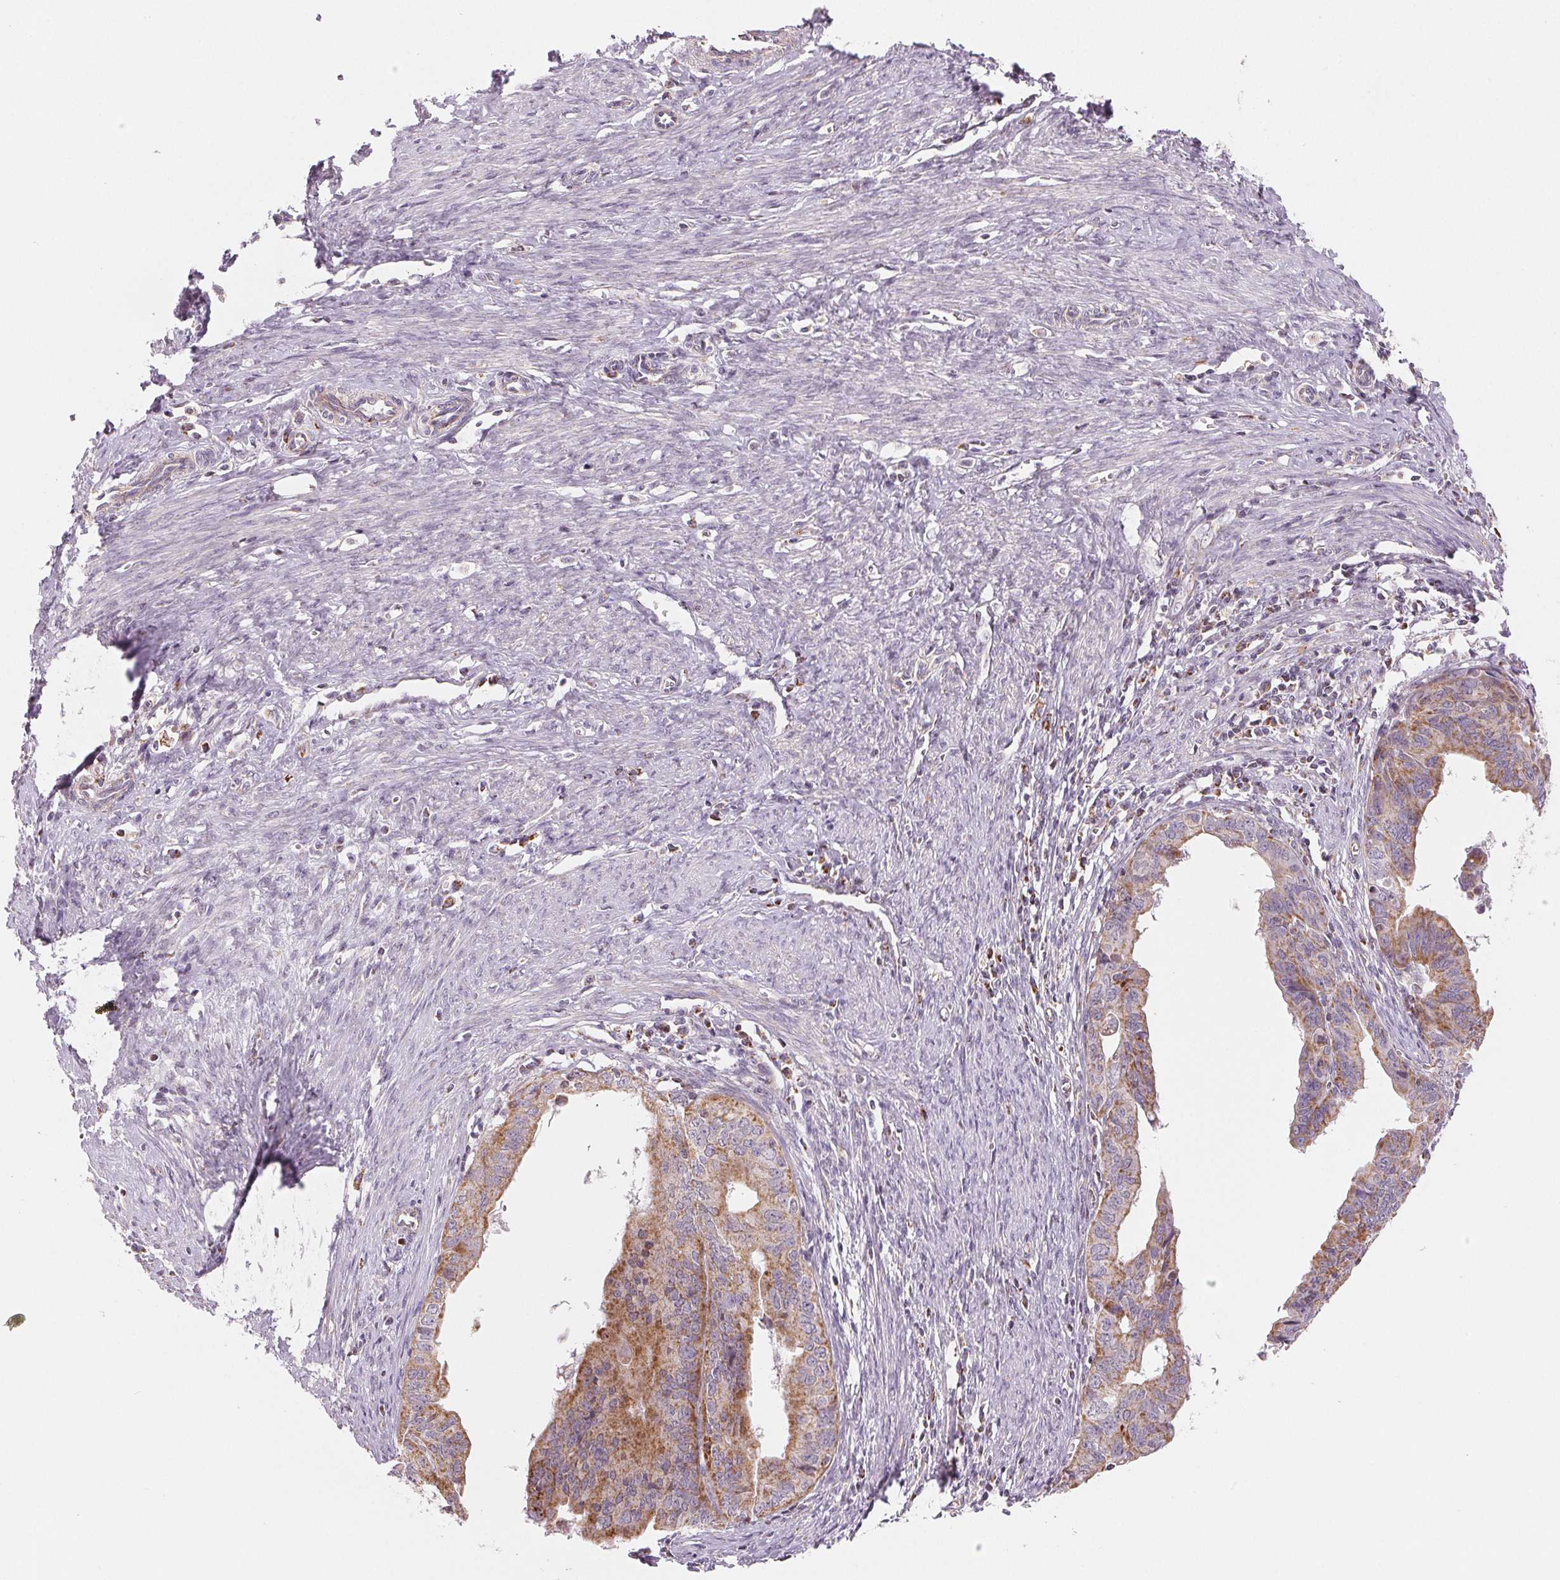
{"staining": {"intensity": "moderate", "quantity": ">75%", "location": "cytoplasmic/membranous"}, "tissue": "endometrial cancer", "cell_type": "Tumor cells", "image_type": "cancer", "snomed": [{"axis": "morphology", "description": "Adenocarcinoma, NOS"}, {"axis": "topography", "description": "Endometrium"}], "caption": "DAB immunohistochemical staining of endometrial cancer displays moderate cytoplasmic/membranous protein expression in approximately >75% of tumor cells.", "gene": "HINT2", "patient": {"sex": "female", "age": 65}}